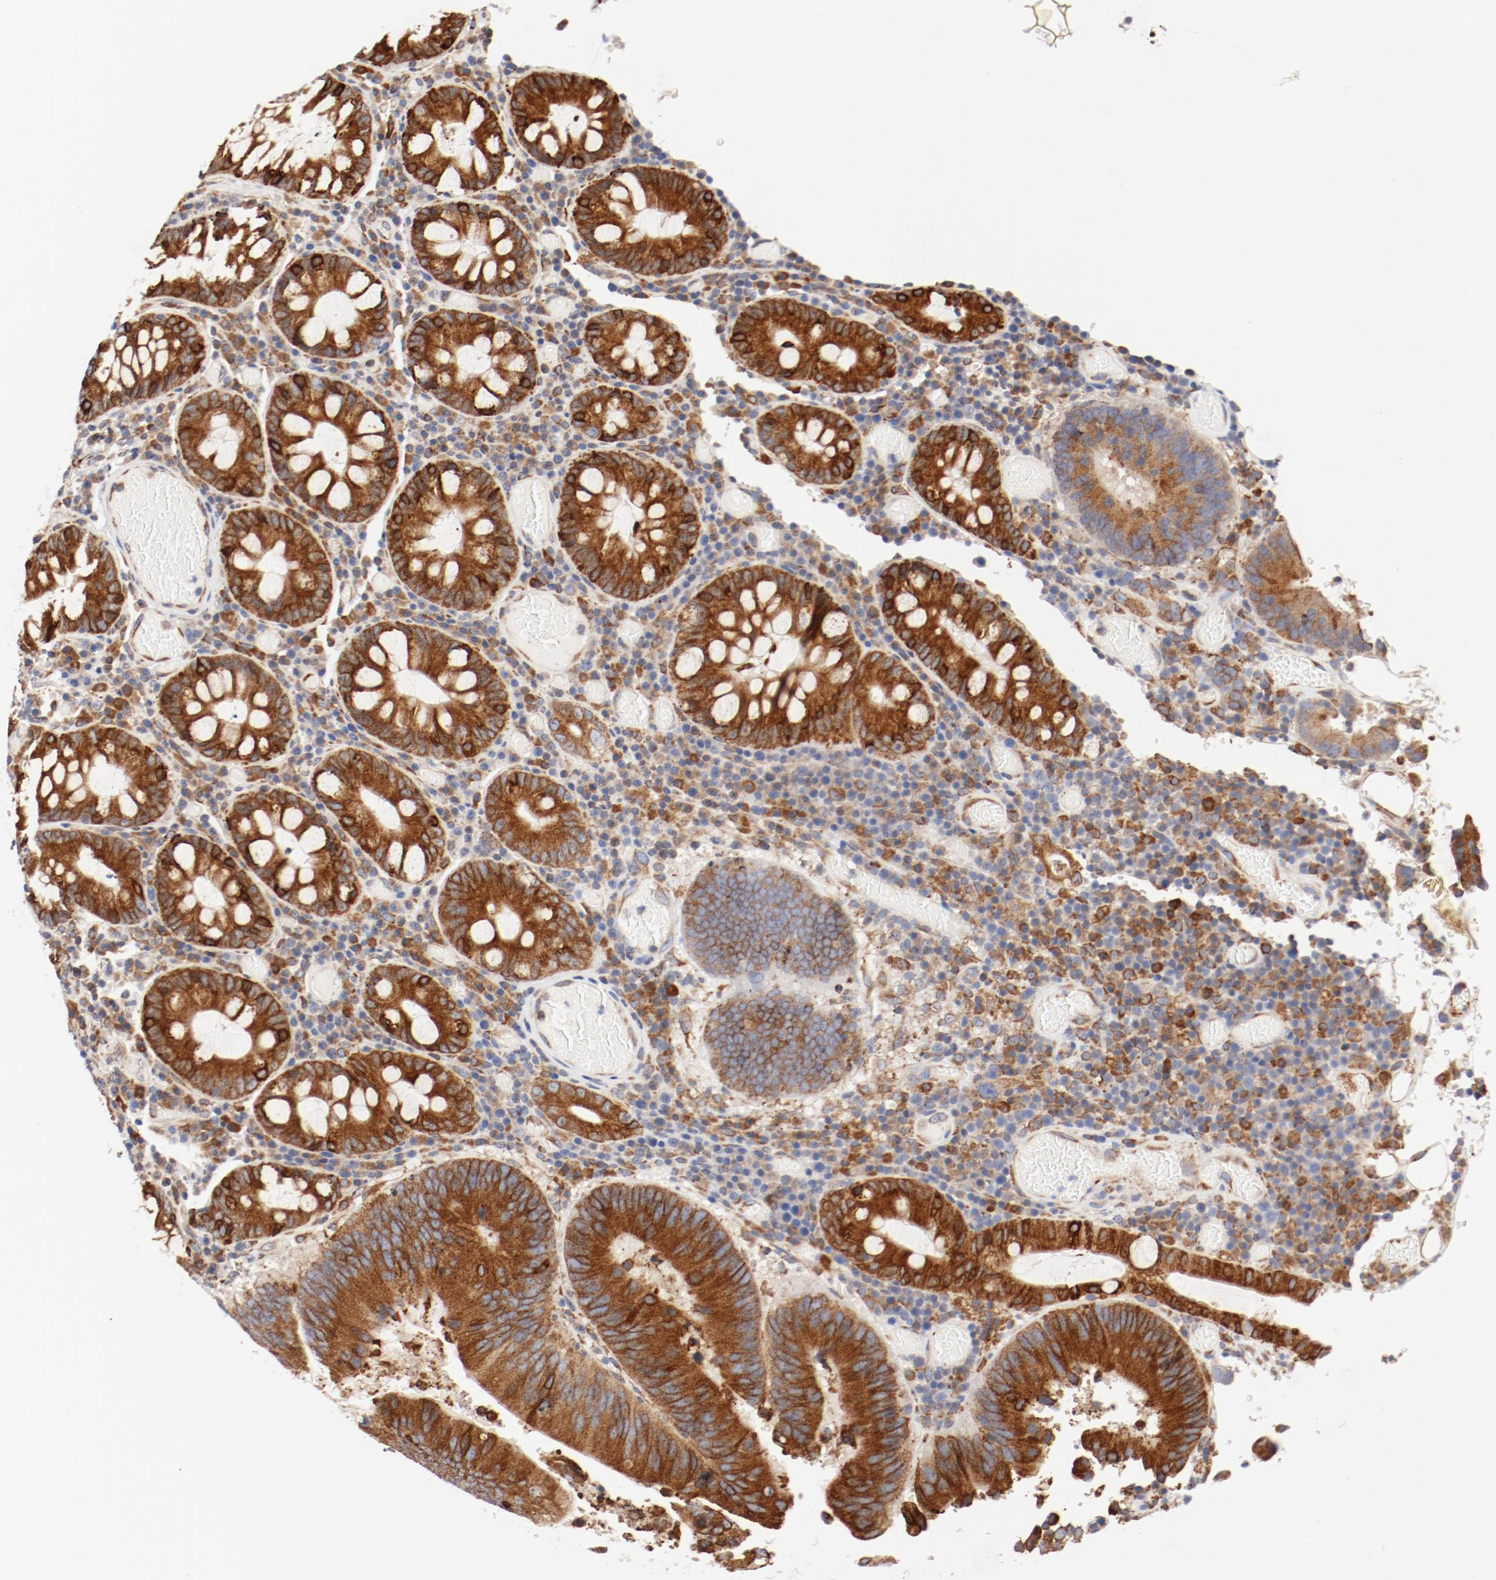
{"staining": {"intensity": "strong", "quantity": ">75%", "location": "cytoplasmic/membranous"}, "tissue": "colorectal cancer", "cell_type": "Tumor cells", "image_type": "cancer", "snomed": [{"axis": "morphology", "description": "Normal tissue, NOS"}, {"axis": "morphology", "description": "Adenocarcinoma, NOS"}, {"axis": "topography", "description": "Colon"}], "caption": "Immunohistochemical staining of colorectal adenocarcinoma demonstrates high levels of strong cytoplasmic/membranous protein positivity in about >75% of tumor cells.", "gene": "PDPK1", "patient": {"sex": "female", "age": 78}}